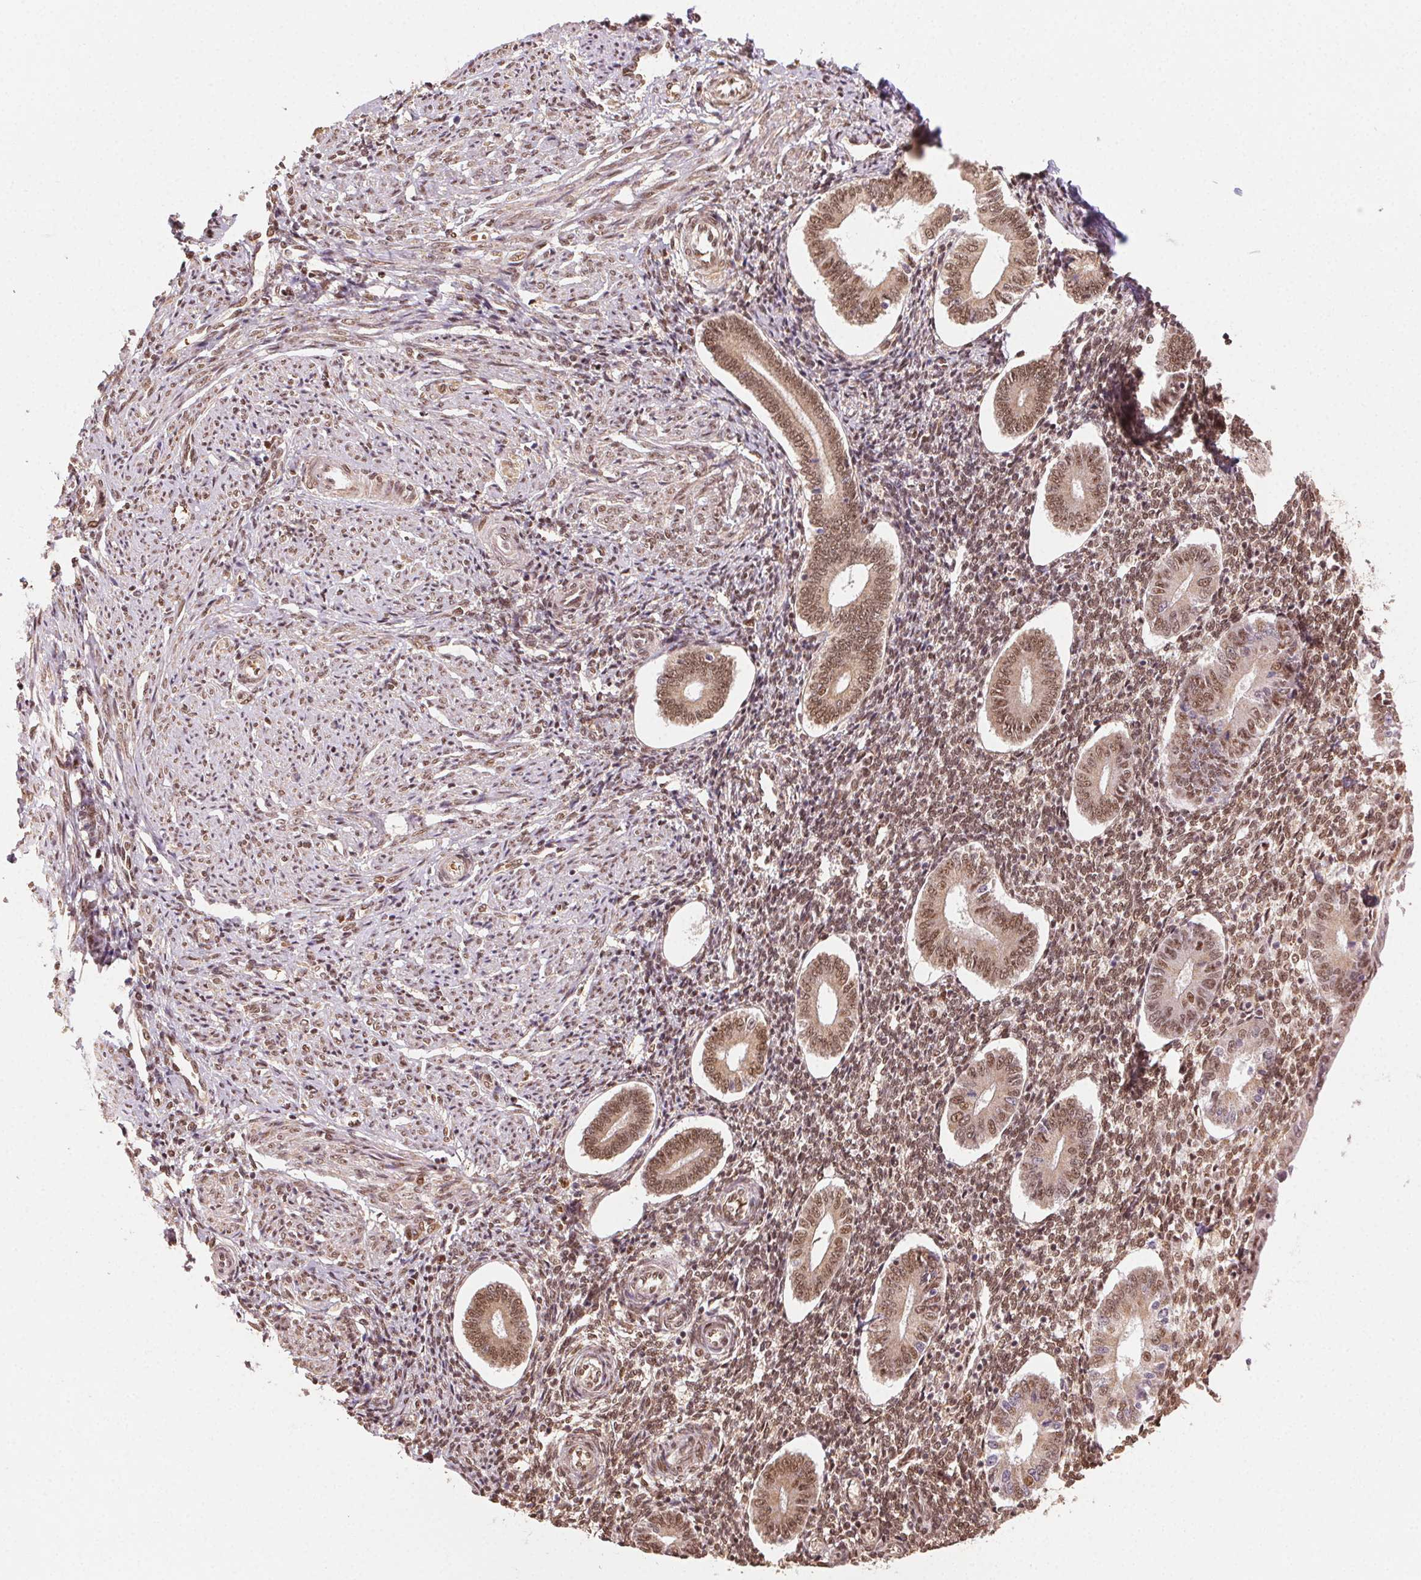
{"staining": {"intensity": "moderate", "quantity": ">75%", "location": "nuclear"}, "tissue": "endometrium", "cell_type": "Cells in endometrial stroma", "image_type": "normal", "snomed": [{"axis": "morphology", "description": "Normal tissue, NOS"}, {"axis": "topography", "description": "Endometrium"}], "caption": "IHC histopathology image of unremarkable endometrium: human endometrium stained using immunohistochemistry (IHC) exhibits medium levels of moderate protein expression localized specifically in the nuclear of cells in endometrial stroma, appearing as a nuclear brown color.", "gene": "TREML4", "patient": {"sex": "female", "age": 40}}